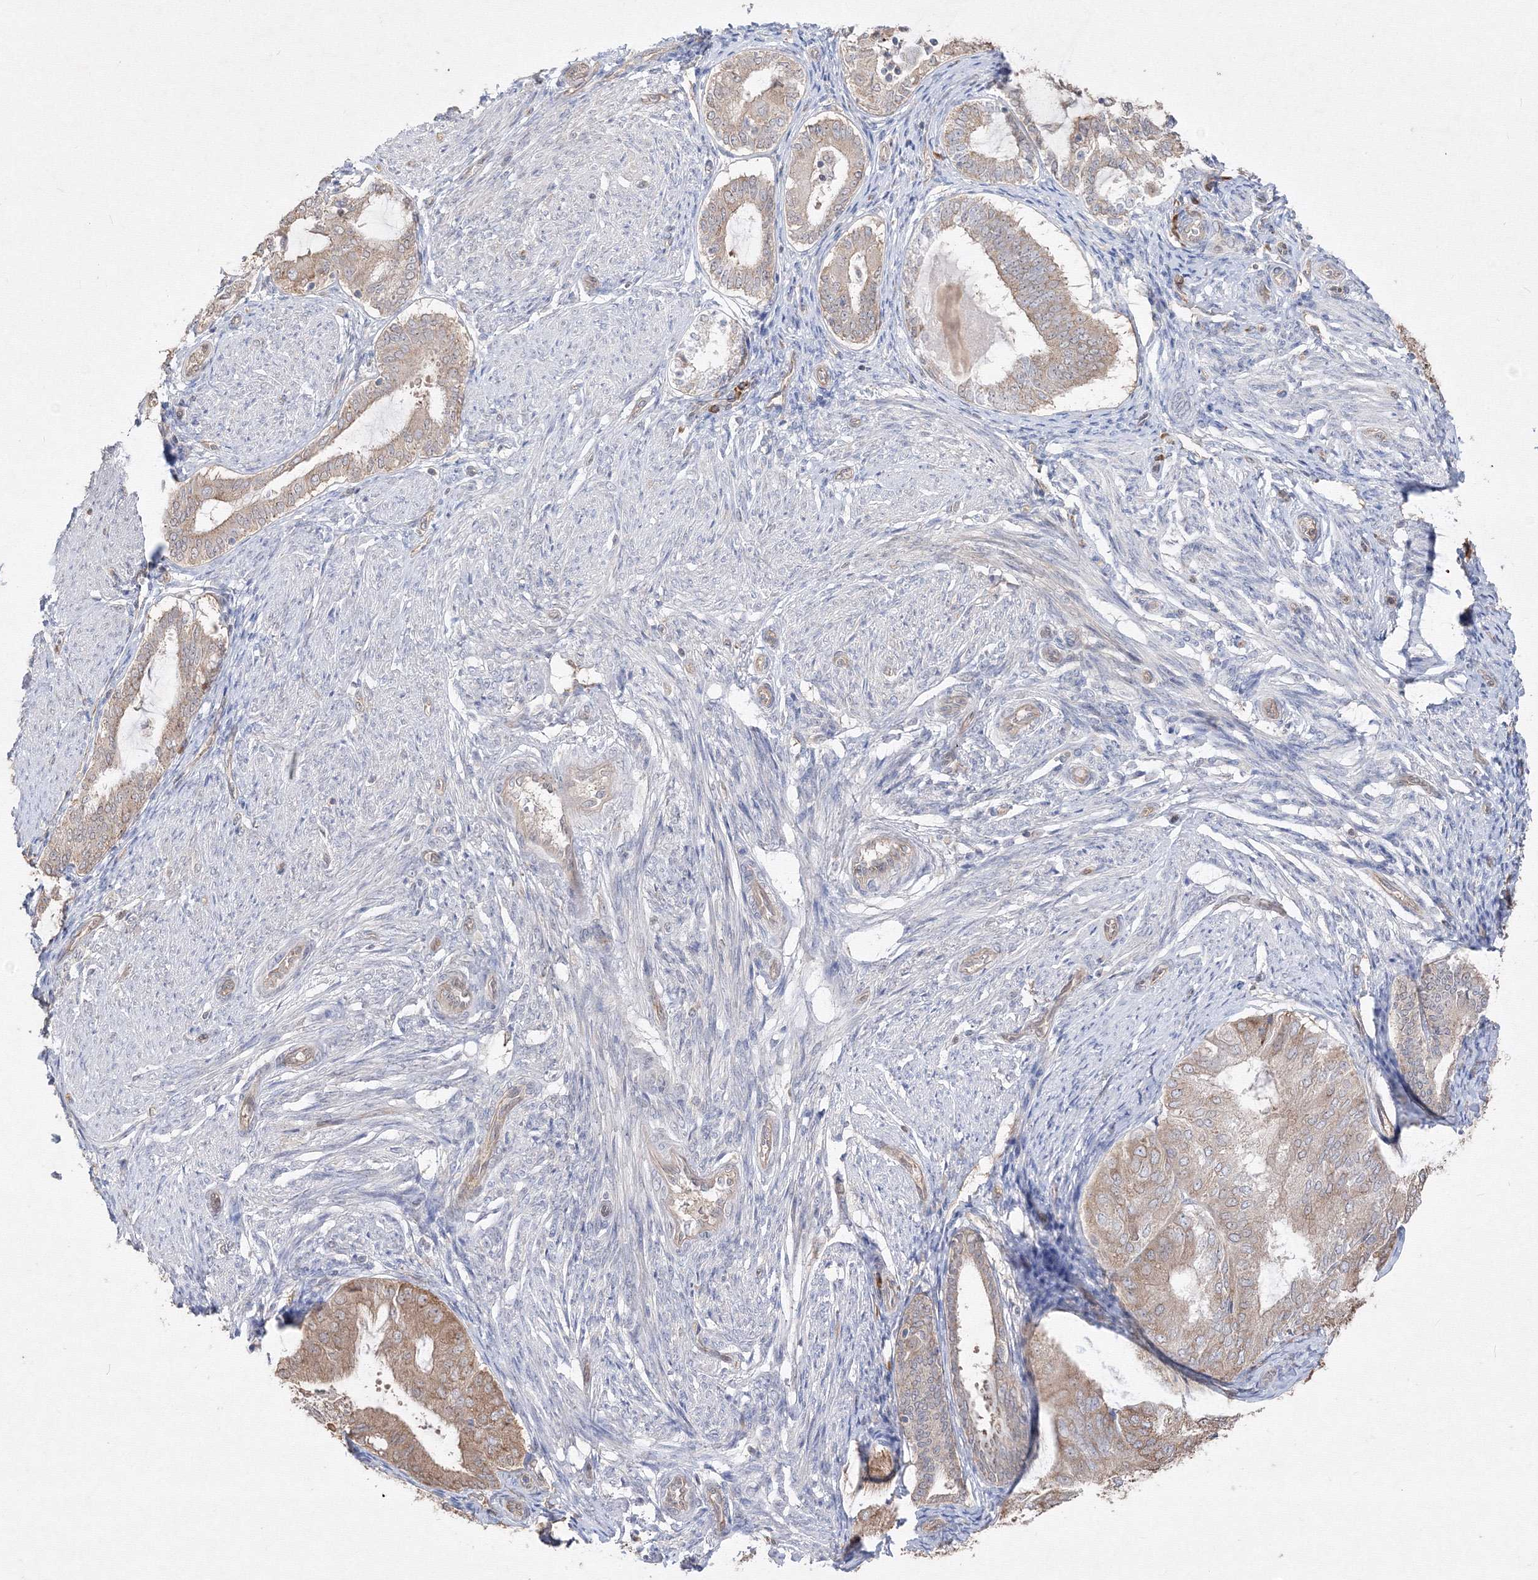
{"staining": {"intensity": "weak", "quantity": "25%-75%", "location": "cytoplasmic/membranous"}, "tissue": "endometrial cancer", "cell_type": "Tumor cells", "image_type": "cancer", "snomed": [{"axis": "morphology", "description": "Adenocarcinoma, NOS"}, {"axis": "topography", "description": "Endometrium"}], "caption": "Immunohistochemistry staining of endometrial adenocarcinoma, which displays low levels of weak cytoplasmic/membranous expression in about 25%-75% of tumor cells indicating weak cytoplasmic/membranous protein staining. The staining was performed using DAB (3,3'-diaminobenzidine) (brown) for protein detection and nuclei were counterstained in hematoxylin (blue).", "gene": "FBXL8", "patient": {"sex": "female", "age": 81}}